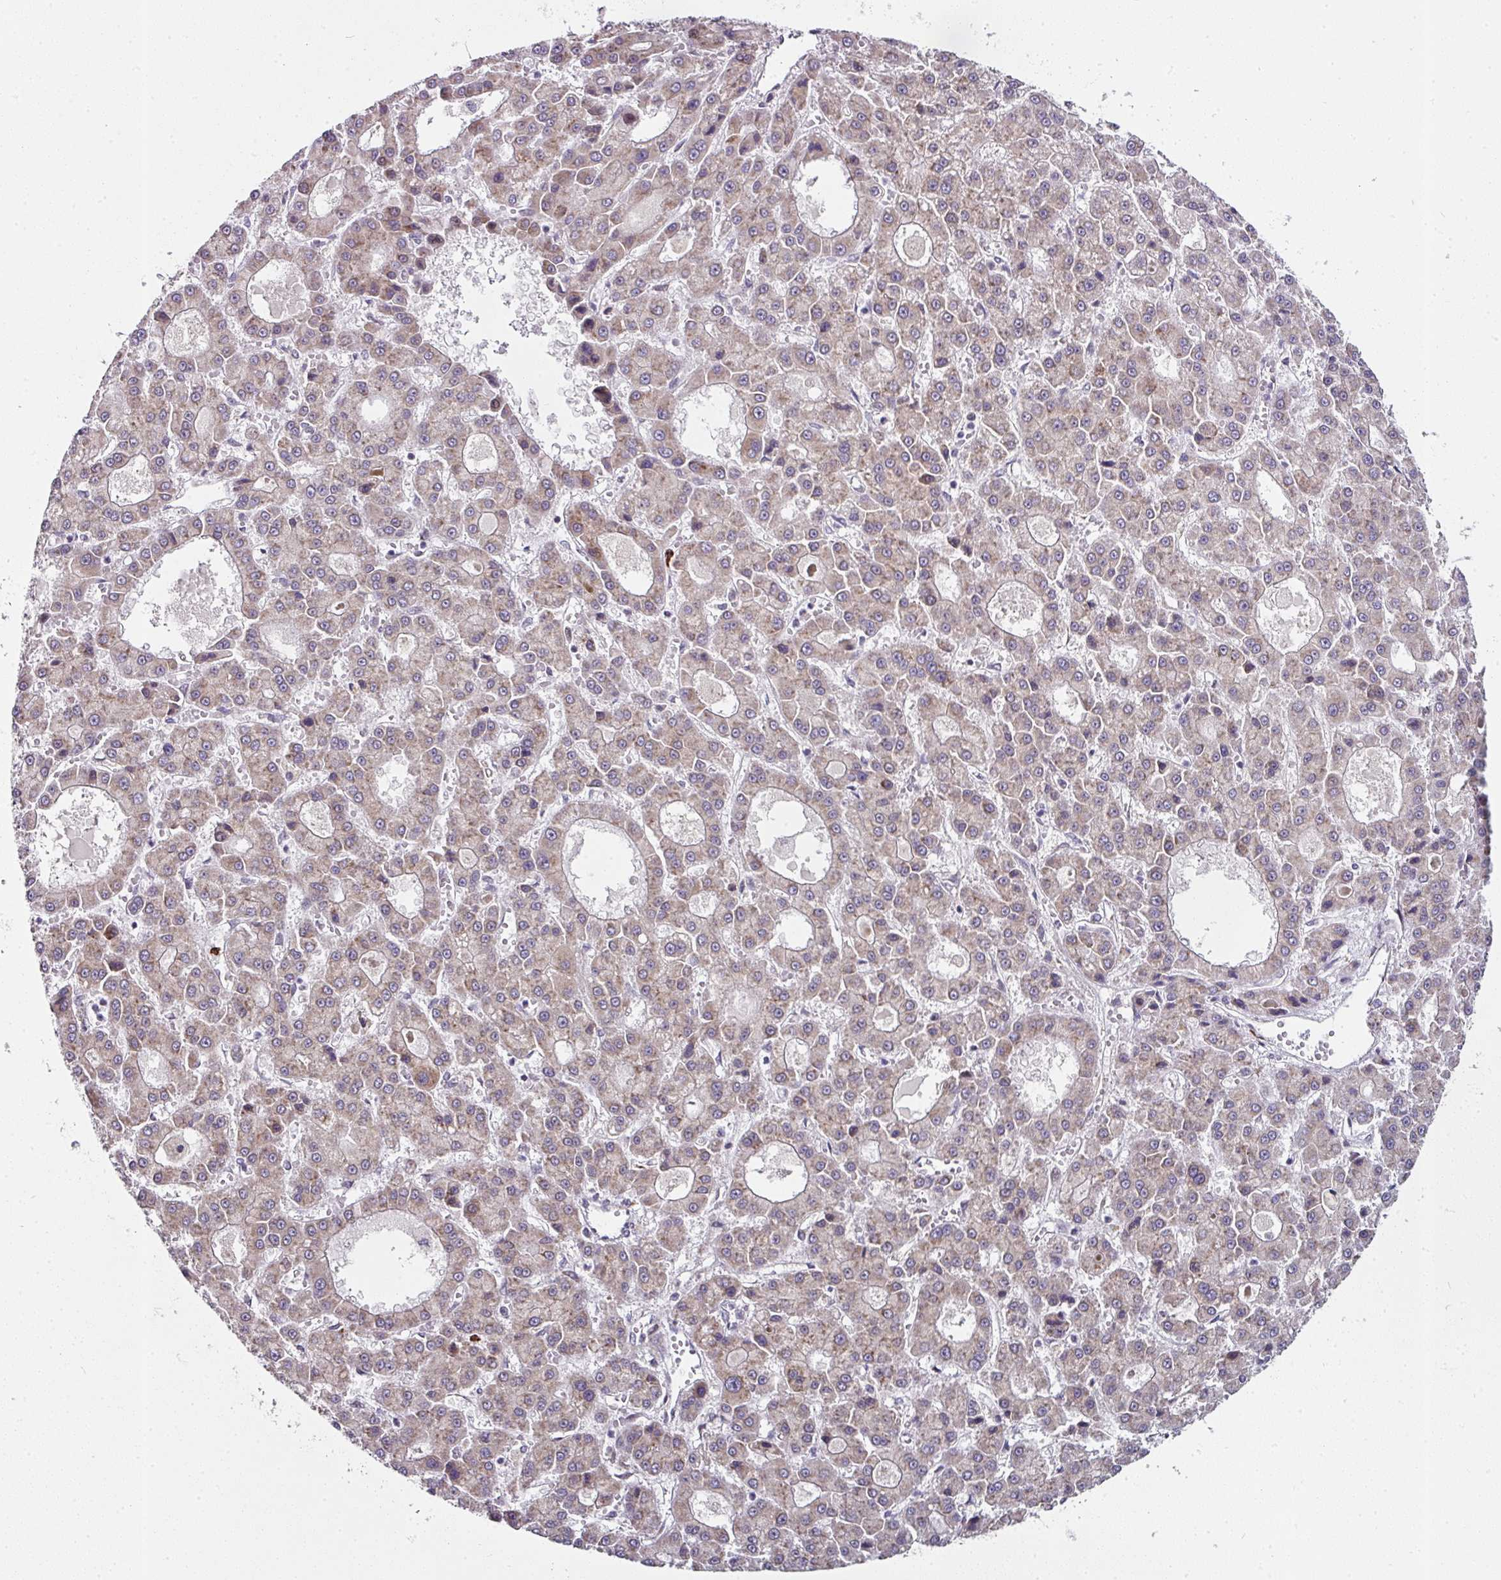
{"staining": {"intensity": "weak", "quantity": "25%-75%", "location": "cytoplasmic/membranous"}, "tissue": "liver cancer", "cell_type": "Tumor cells", "image_type": "cancer", "snomed": [{"axis": "morphology", "description": "Carcinoma, Hepatocellular, NOS"}, {"axis": "topography", "description": "Liver"}], "caption": "Protein staining of liver cancer (hepatocellular carcinoma) tissue reveals weak cytoplasmic/membranous expression in approximately 25%-75% of tumor cells.", "gene": "APOLD1", "patient": {"sex": "male", "age": 70}}